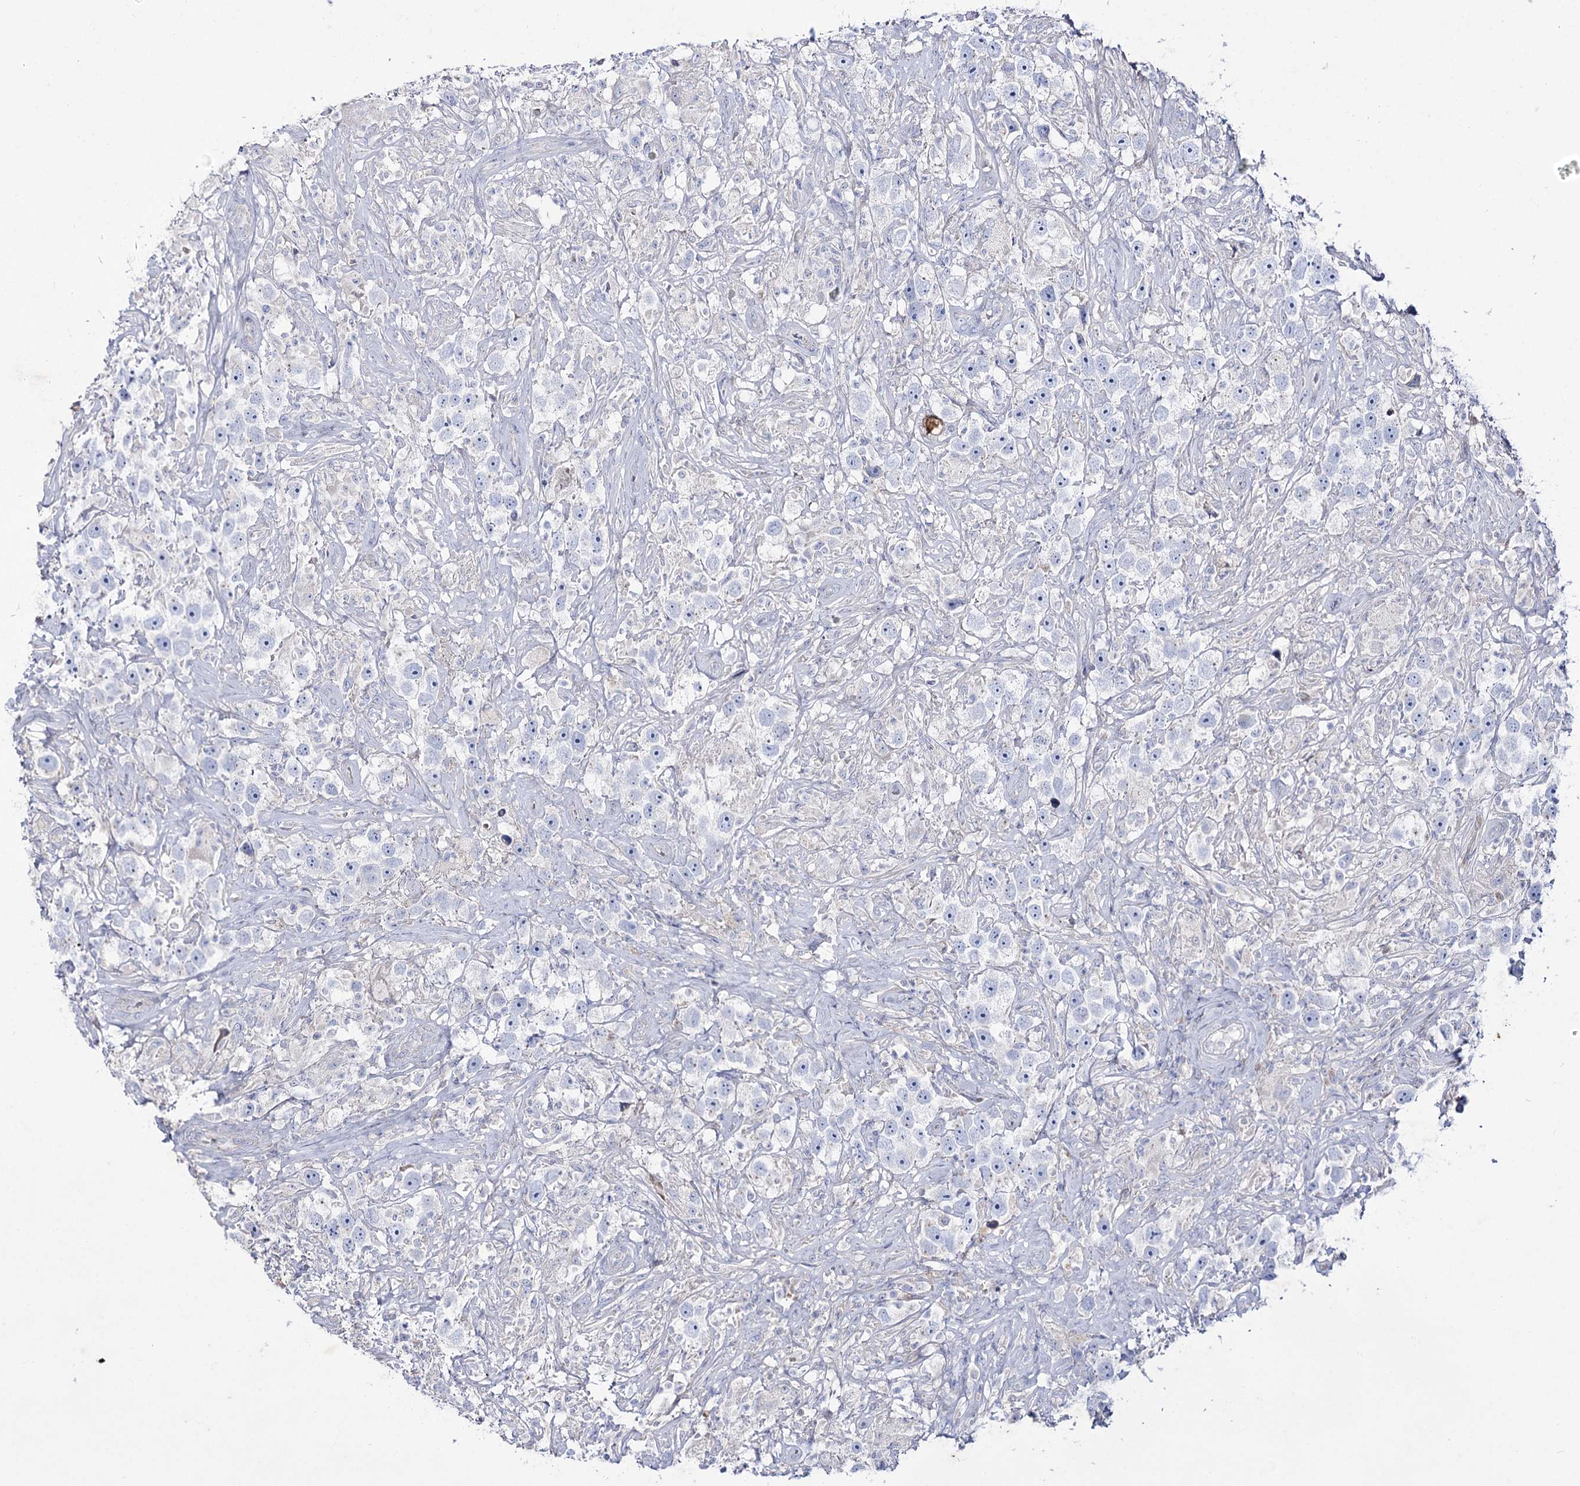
{"staining": {"intensity": "negative", "quantity": "none", "location": "none"}, "tissue": "testis cancer", "cell_type": "Tumor cells", "image_type": "cancer", "snomed": [{"axis": "morphology", "description": "Seminoma, NOS"}, {"axis": "topography", "description": "Testis"}], "caption": "IHC of human testis seminoma reveals no expression in tumor cells.", "gene": "NAGLU", "patient": {"sex": "male", "age": 49}}